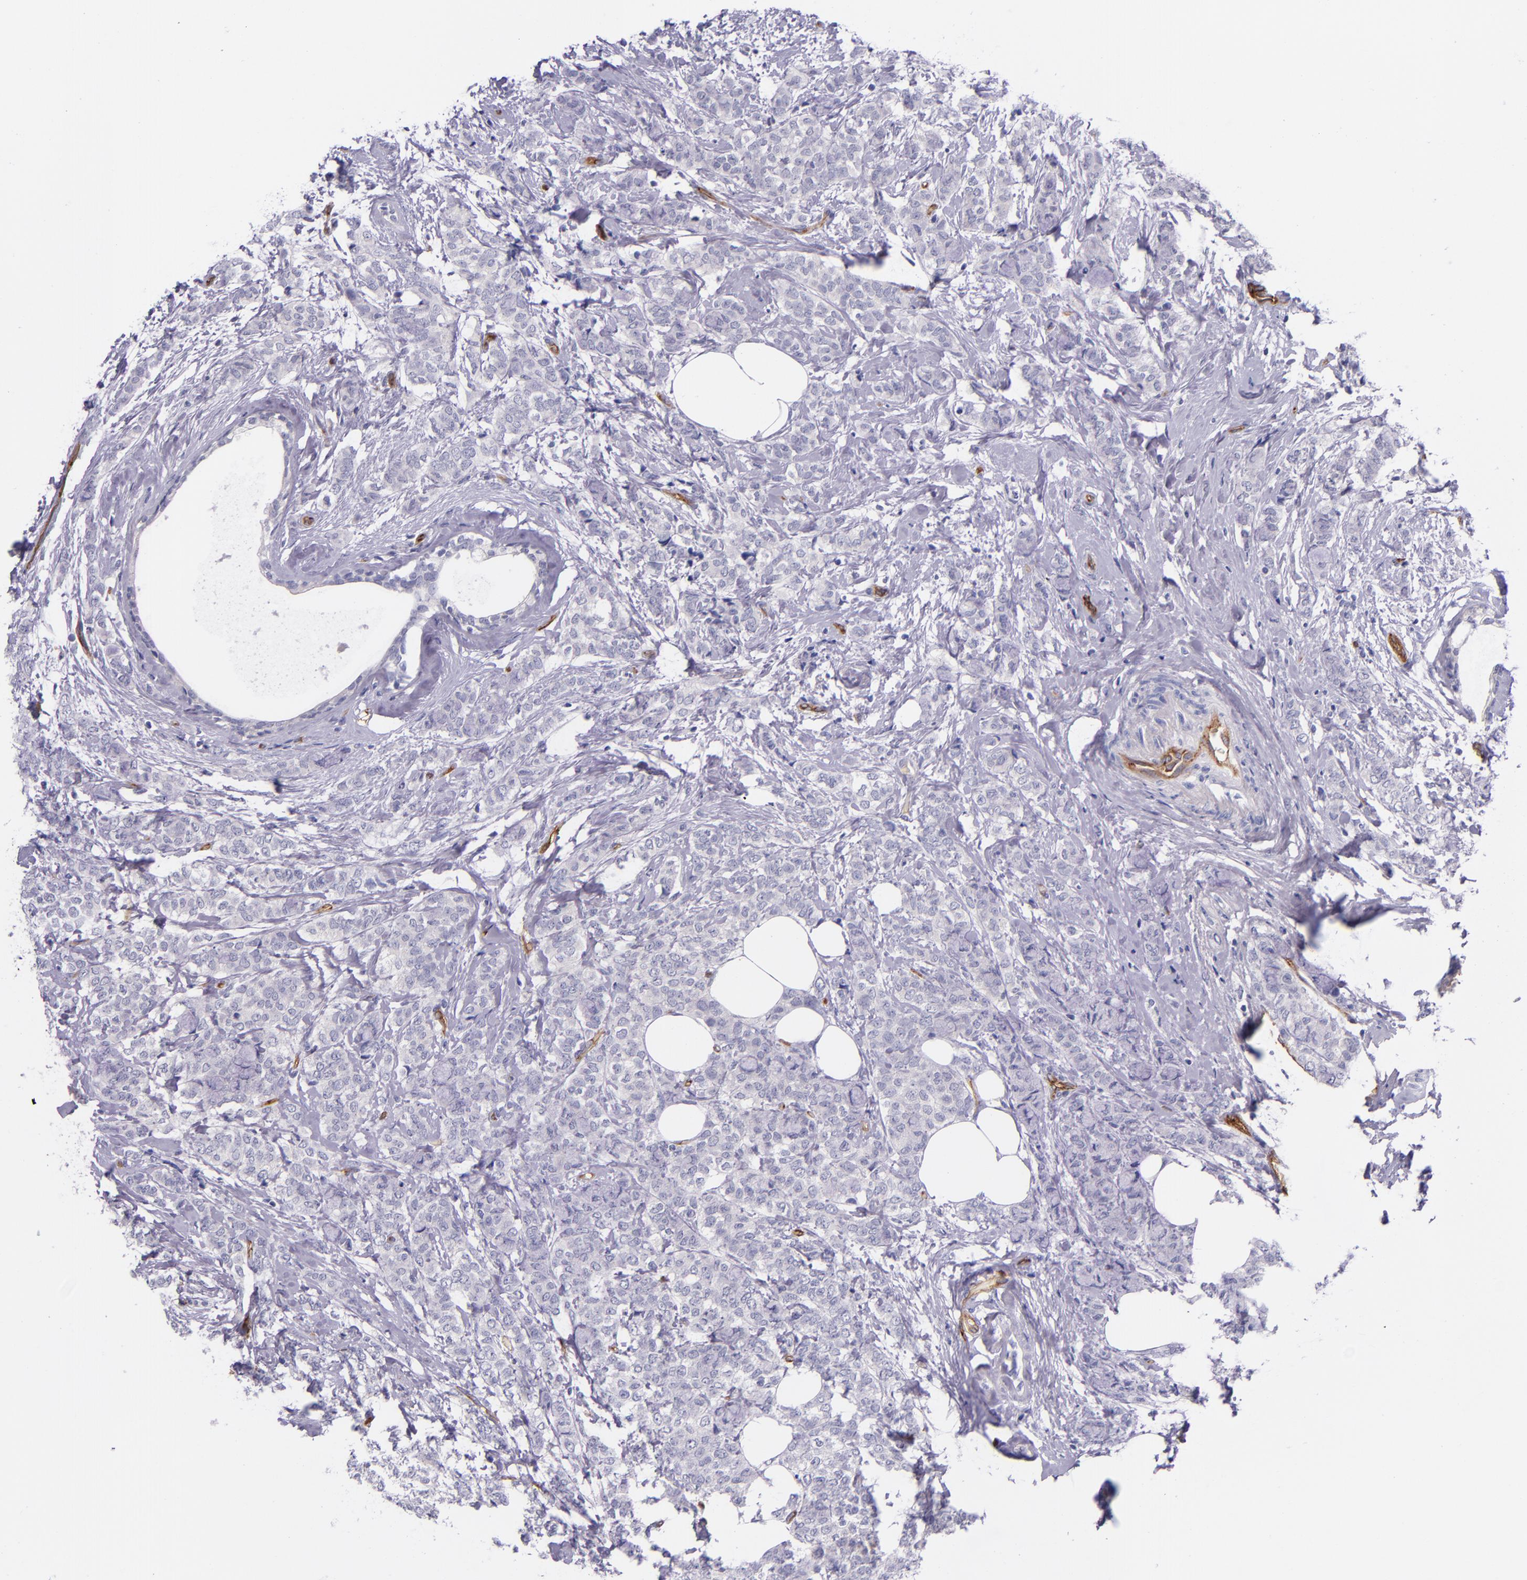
{"staining": {"intensity": "negative", "quantity": "none", "location": "none"}, "tissue": "breast cancer", "cell_type": "Tumor cells", "image_type": "cancer", "snomed": [{"axis": "morphology", "description": "Lobular carcinoma"}, {"axis": "topography", "description": "Breast"}], "caption": "High power microscopy micrograph of an IHC histopathology image of lobular carcinoma (breast), revealing no significant staining in tumor cells. (Brightfield microscopy of DAB immunohistochemistry (IHC) at high magnification).", "gene": "NOS3", "patient": {"sex": "female", "age": 60}}